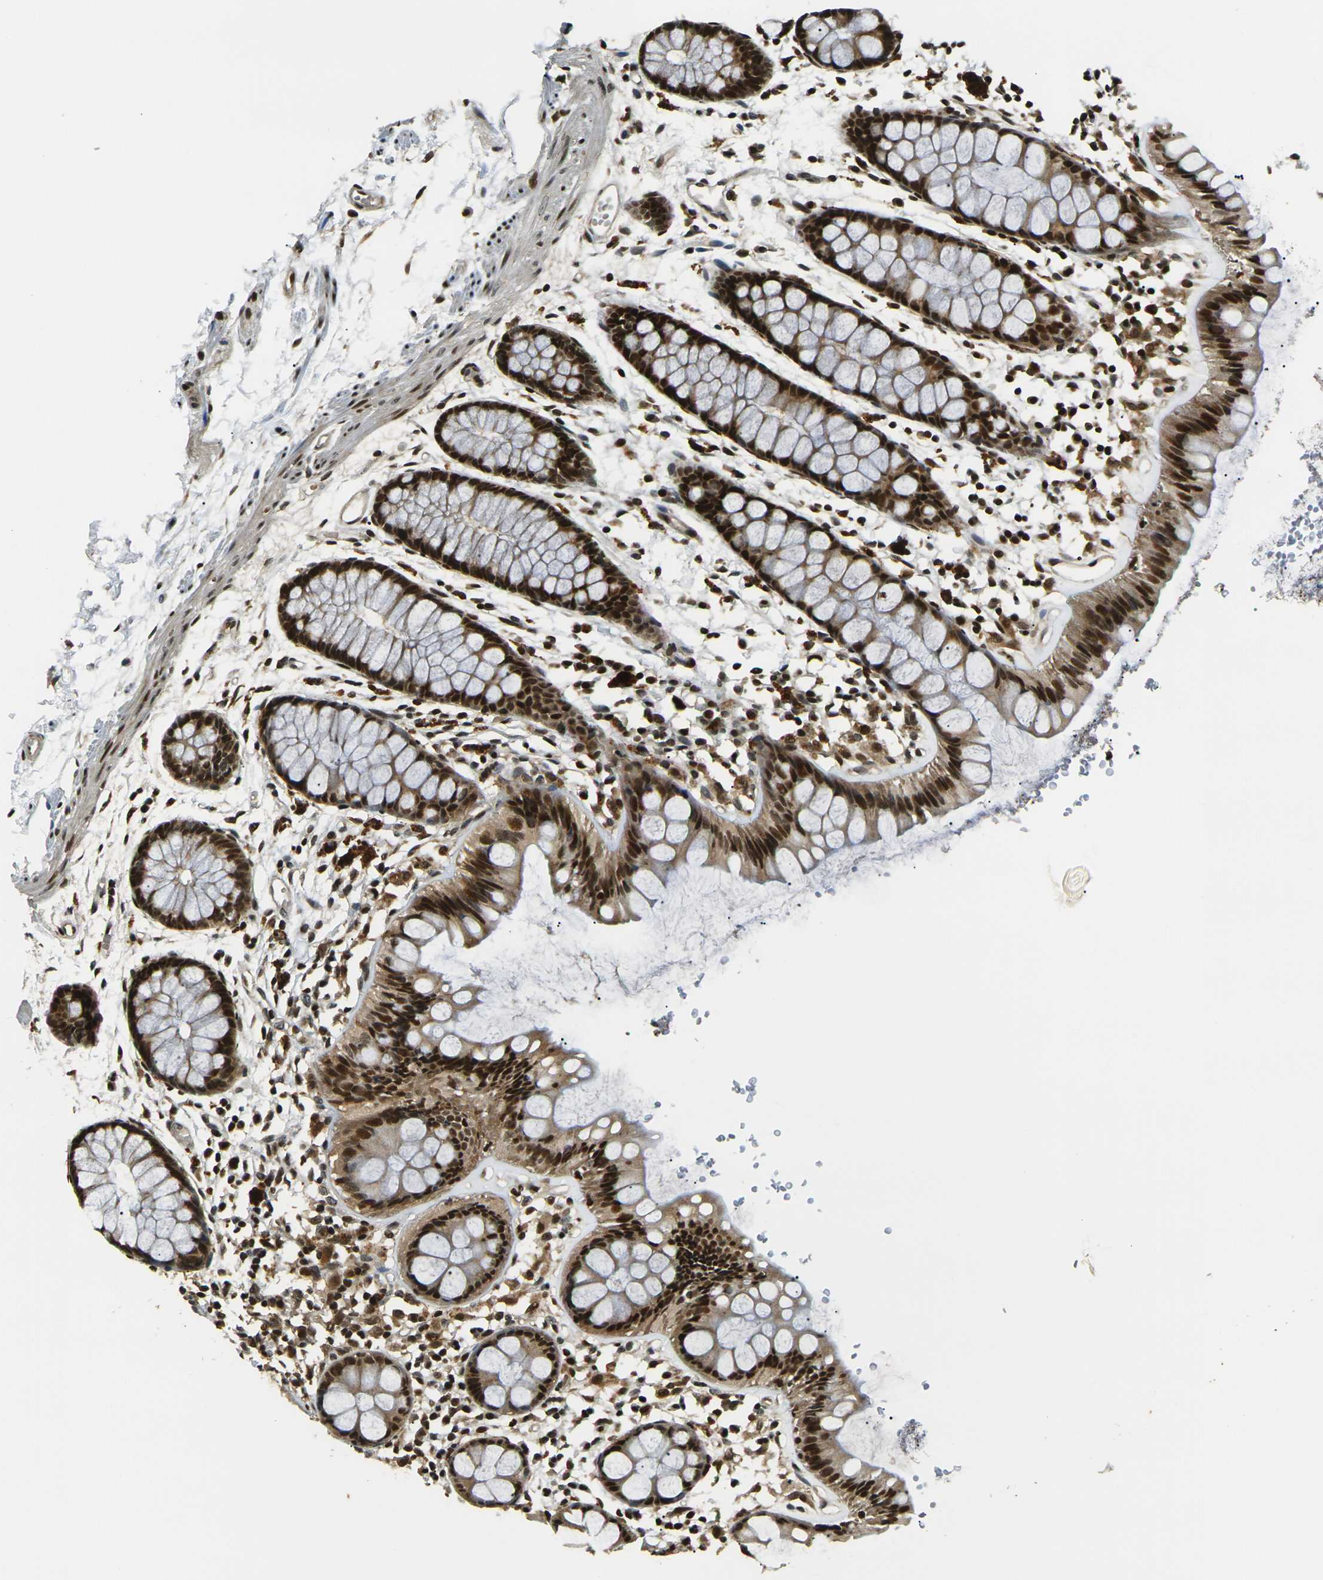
{"staining": {"intensity": "strong", "quantity": ">75%", "location": "cytoplasmic/membranous,nuclear"}, "tissue": "rectum", "cell_type": "Glandular cells", "image_type": "normal", "snomed": [{"axis": "morphology", "description": "Normal tissue, NOS"}, {"axis": "topography", "description": "Rectum"}], "caption": "Brown immunohistochemical staining in unremarkable rectum exhibits strong cytoplasmic/membranous,nuclear positivity in about >75% of glandular cells.", "gene": "ACTL6A", "patient": {"sex": "female", "age": 66}}